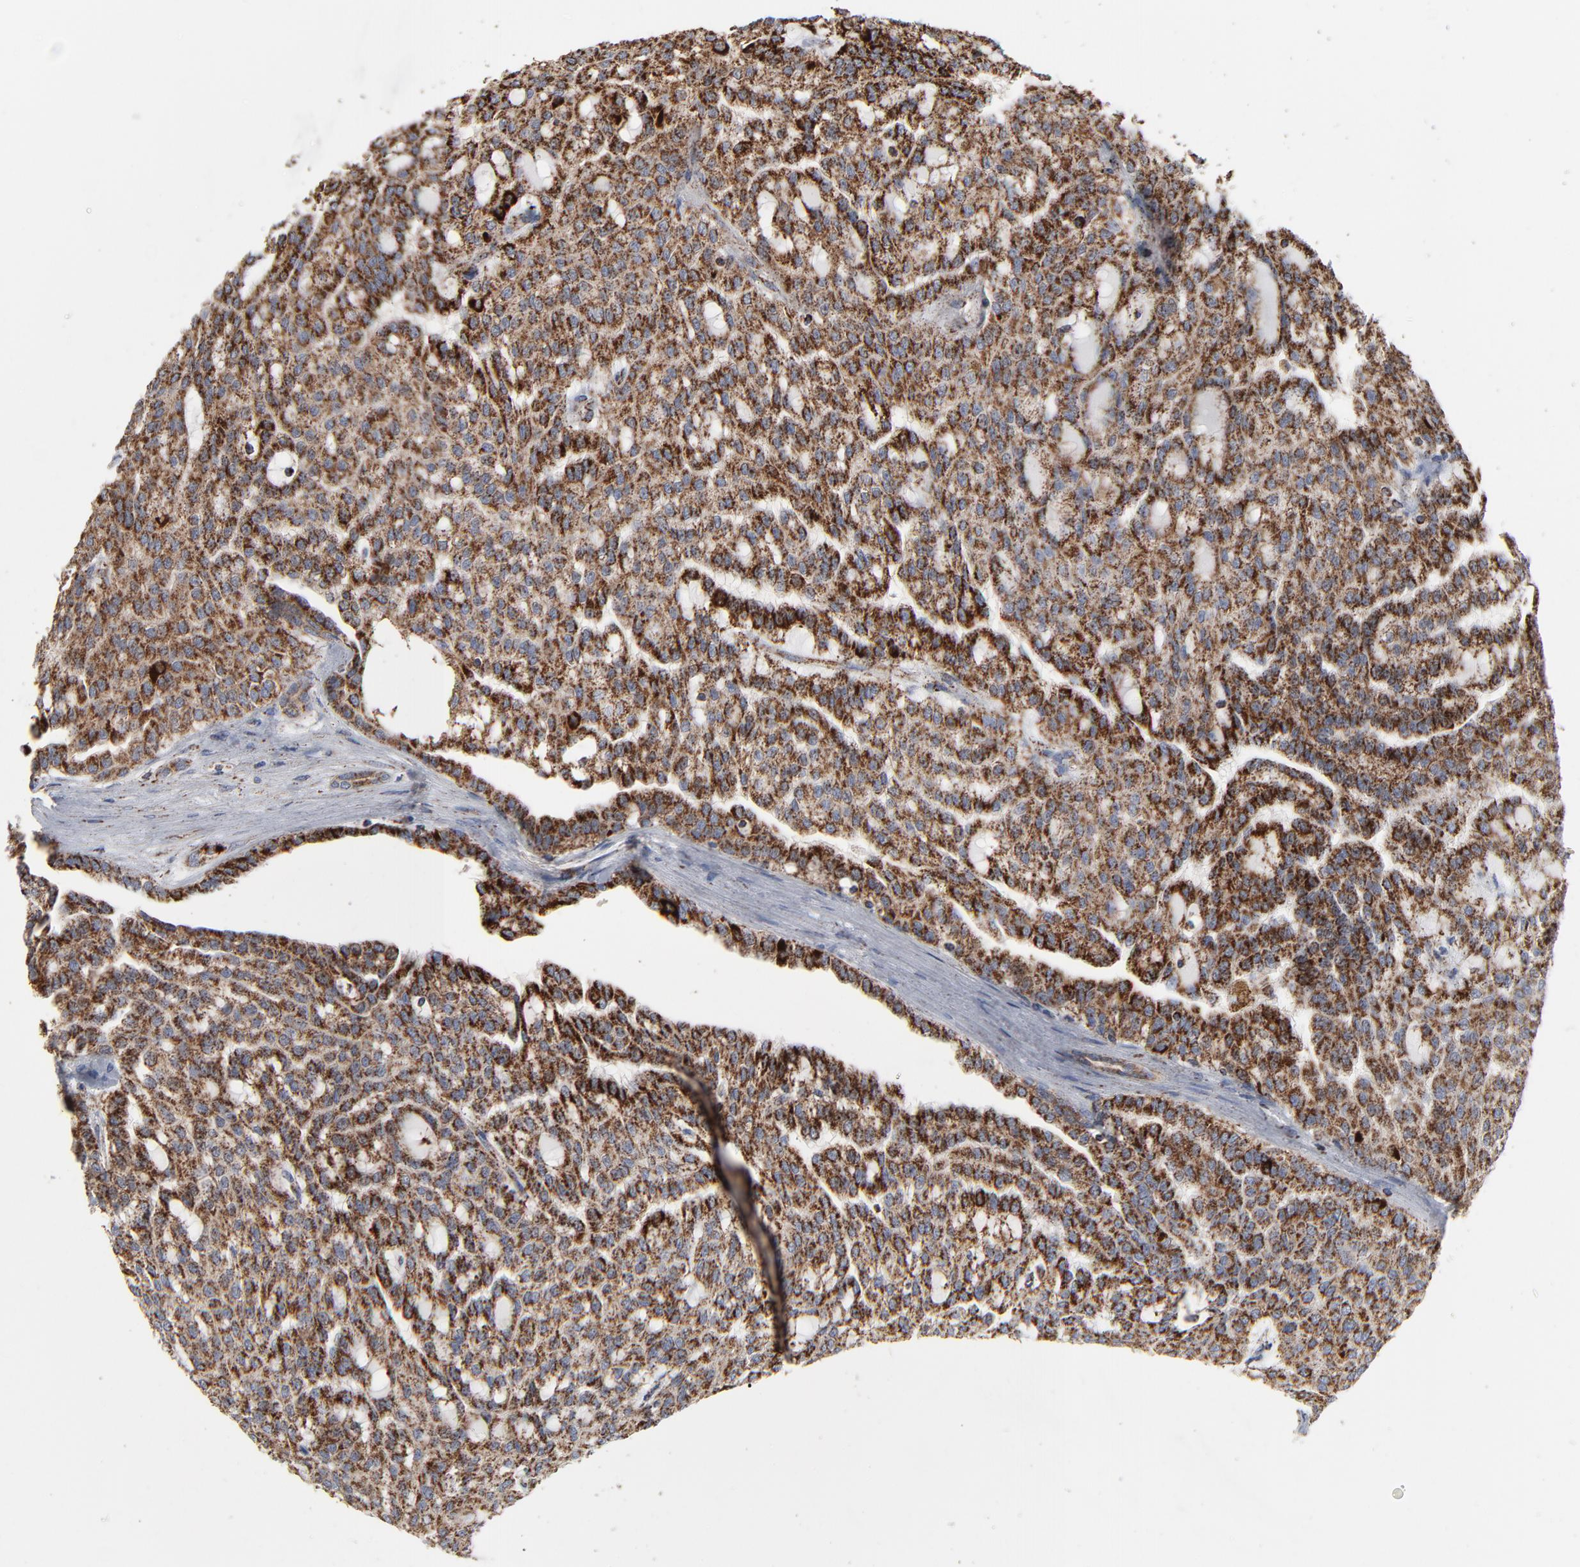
{"staining": {"intensity": "strong", "quantity": ">75%", "location": "cytoplasmic/membranous"}, "tissue": "renal cancer", "cell_type": "Tumor cells", "image_type": "cancer", "snomed": [{"axis": "morphology", "description": "Adenocarcinoma, NOS"}, {"axis": "topography", "description": "Kidney"}], "caption": "Adenocarcinoma (renal) was stained to show a protein in brown. There is high levels of strong cytoplasmic/membranous expression in about >75% of tumor cells.", "gene": "UQCRC1", "patient": {"sex": "male", "age": 63}}